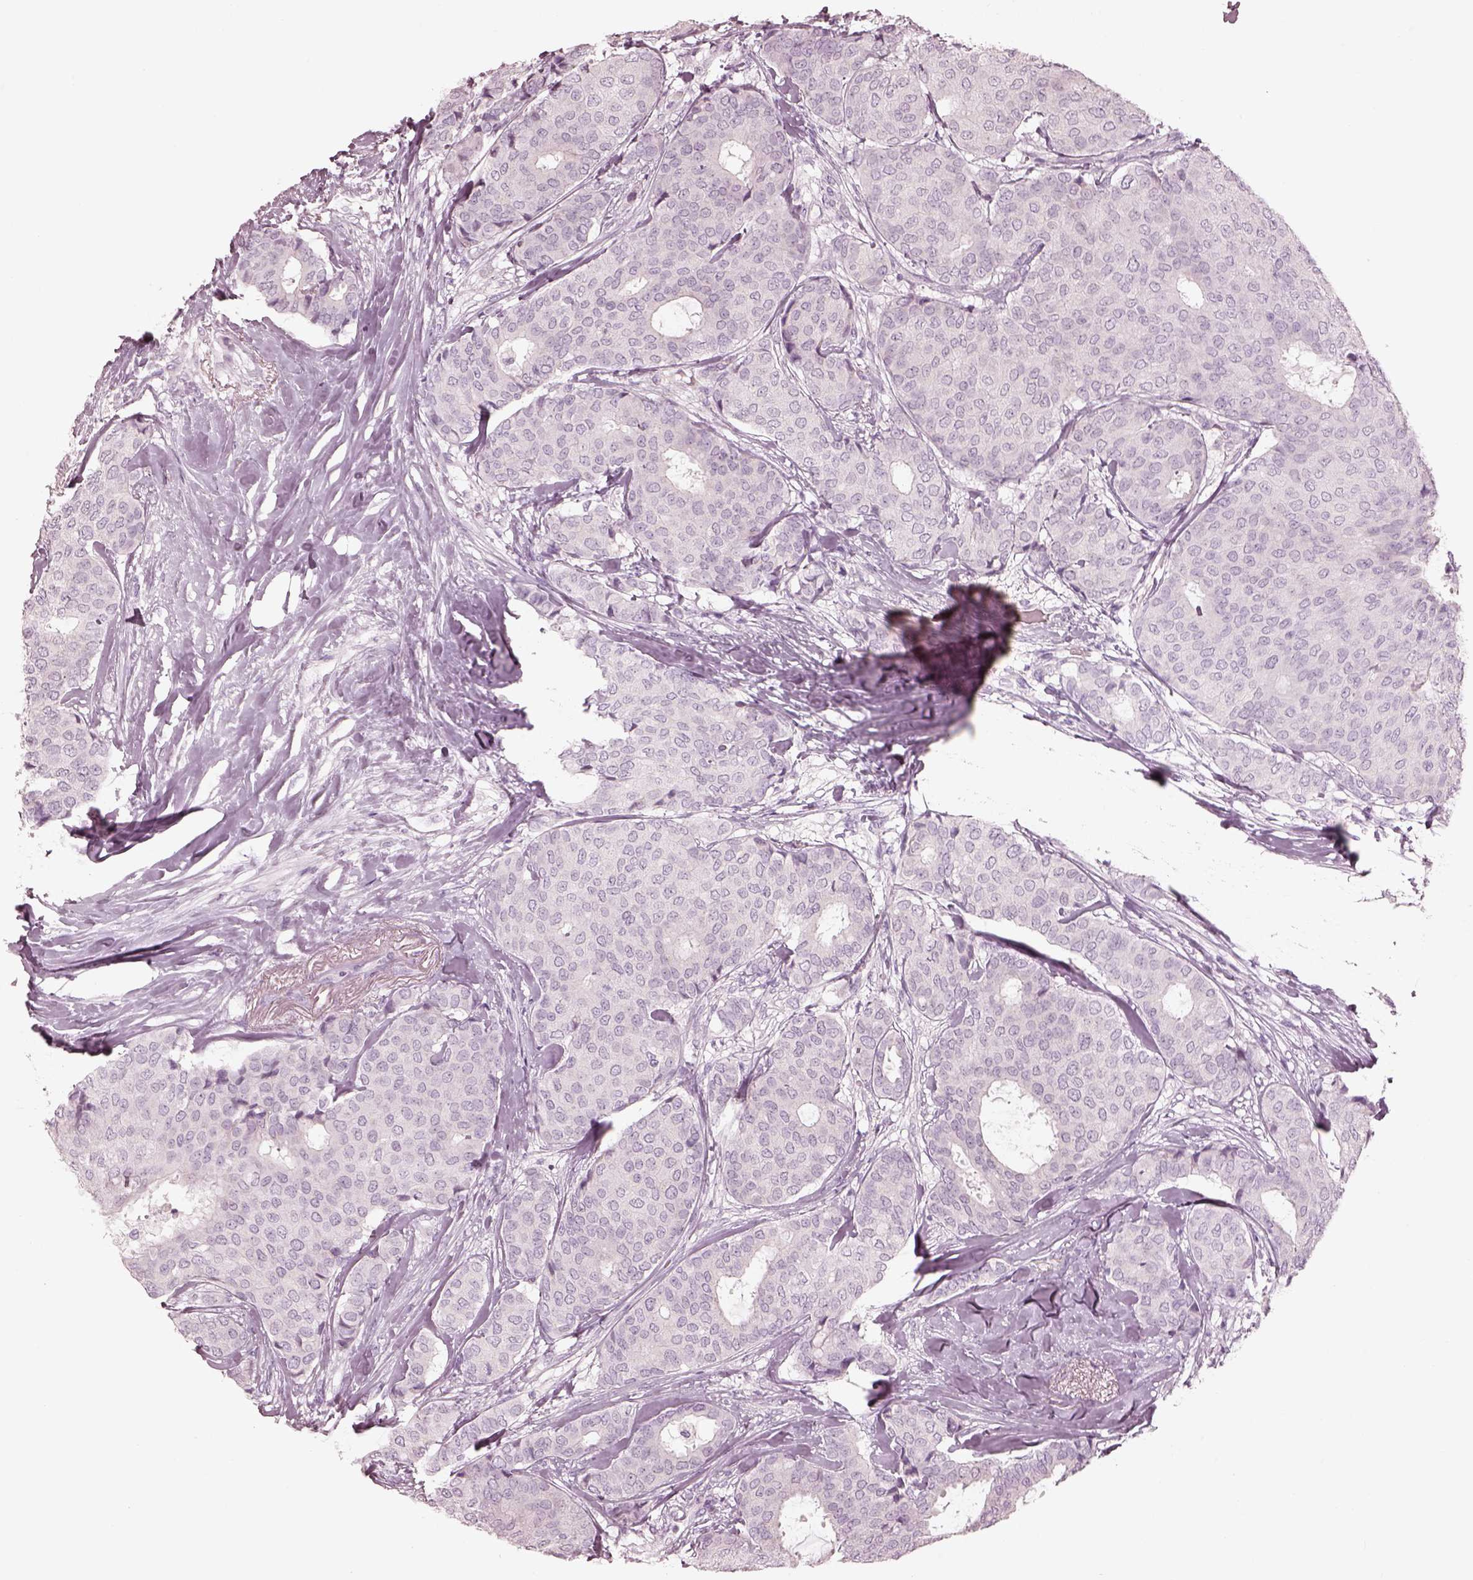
{"staining": {"intensity": "negative", "quantity": "none", "location": "none"}, "tissue": "breast cancer", "cell_type": "Tumor cells", "image_type": "cancer", "snomed": [{"axis": "morphology", "description": "Duct carcinoma"}, {"axis": "topography", "description": "Breast"}], "caption": "This is an immunohistochemistry (IHC) histopathology image of breast cancer (invasive ductal carcinoma). There is no staining in tumor cells.", "gene": "RSPH9", "patient": {"sex": "female", "age": 75}}